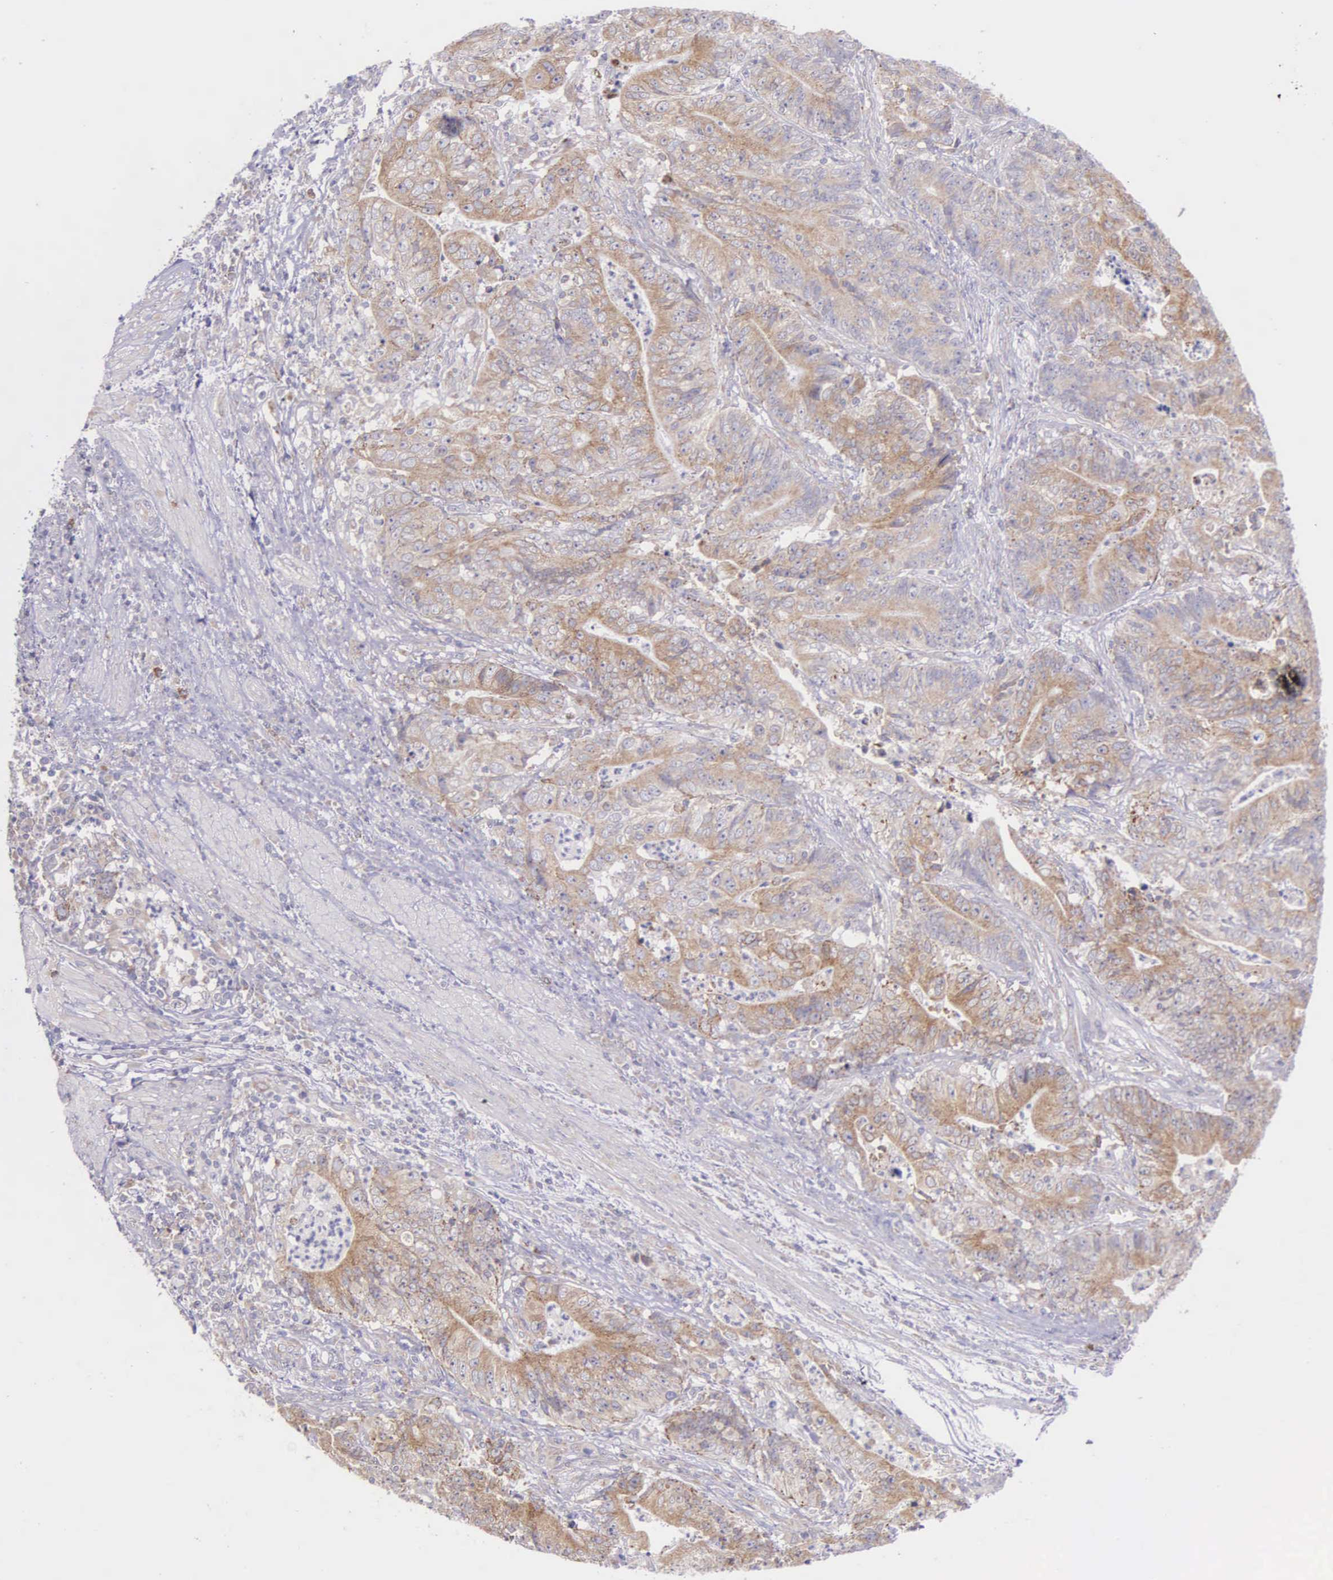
{"staining": {"intensity": "weak", "quantity": ">75%", "location": "cytoplasmic/membranous"}, "tissue": "stomach cancer", "cell_type": "Tumor cells", "image_type": "cancer", "snomed": [{"axis": "morphology", "description": "Adenocarcinoma, NOS"}, {"axis": "topography", "description": "Stomach, lower"}], "caption": "Immunohistochemical staining of stomach adenocarcinoma shows low levels of weak cytoplasmic/membranous protein staining in about >75% of tumor cells.", "gene": "NSDHL", "patient": {"sex": "female", "age": 86}}